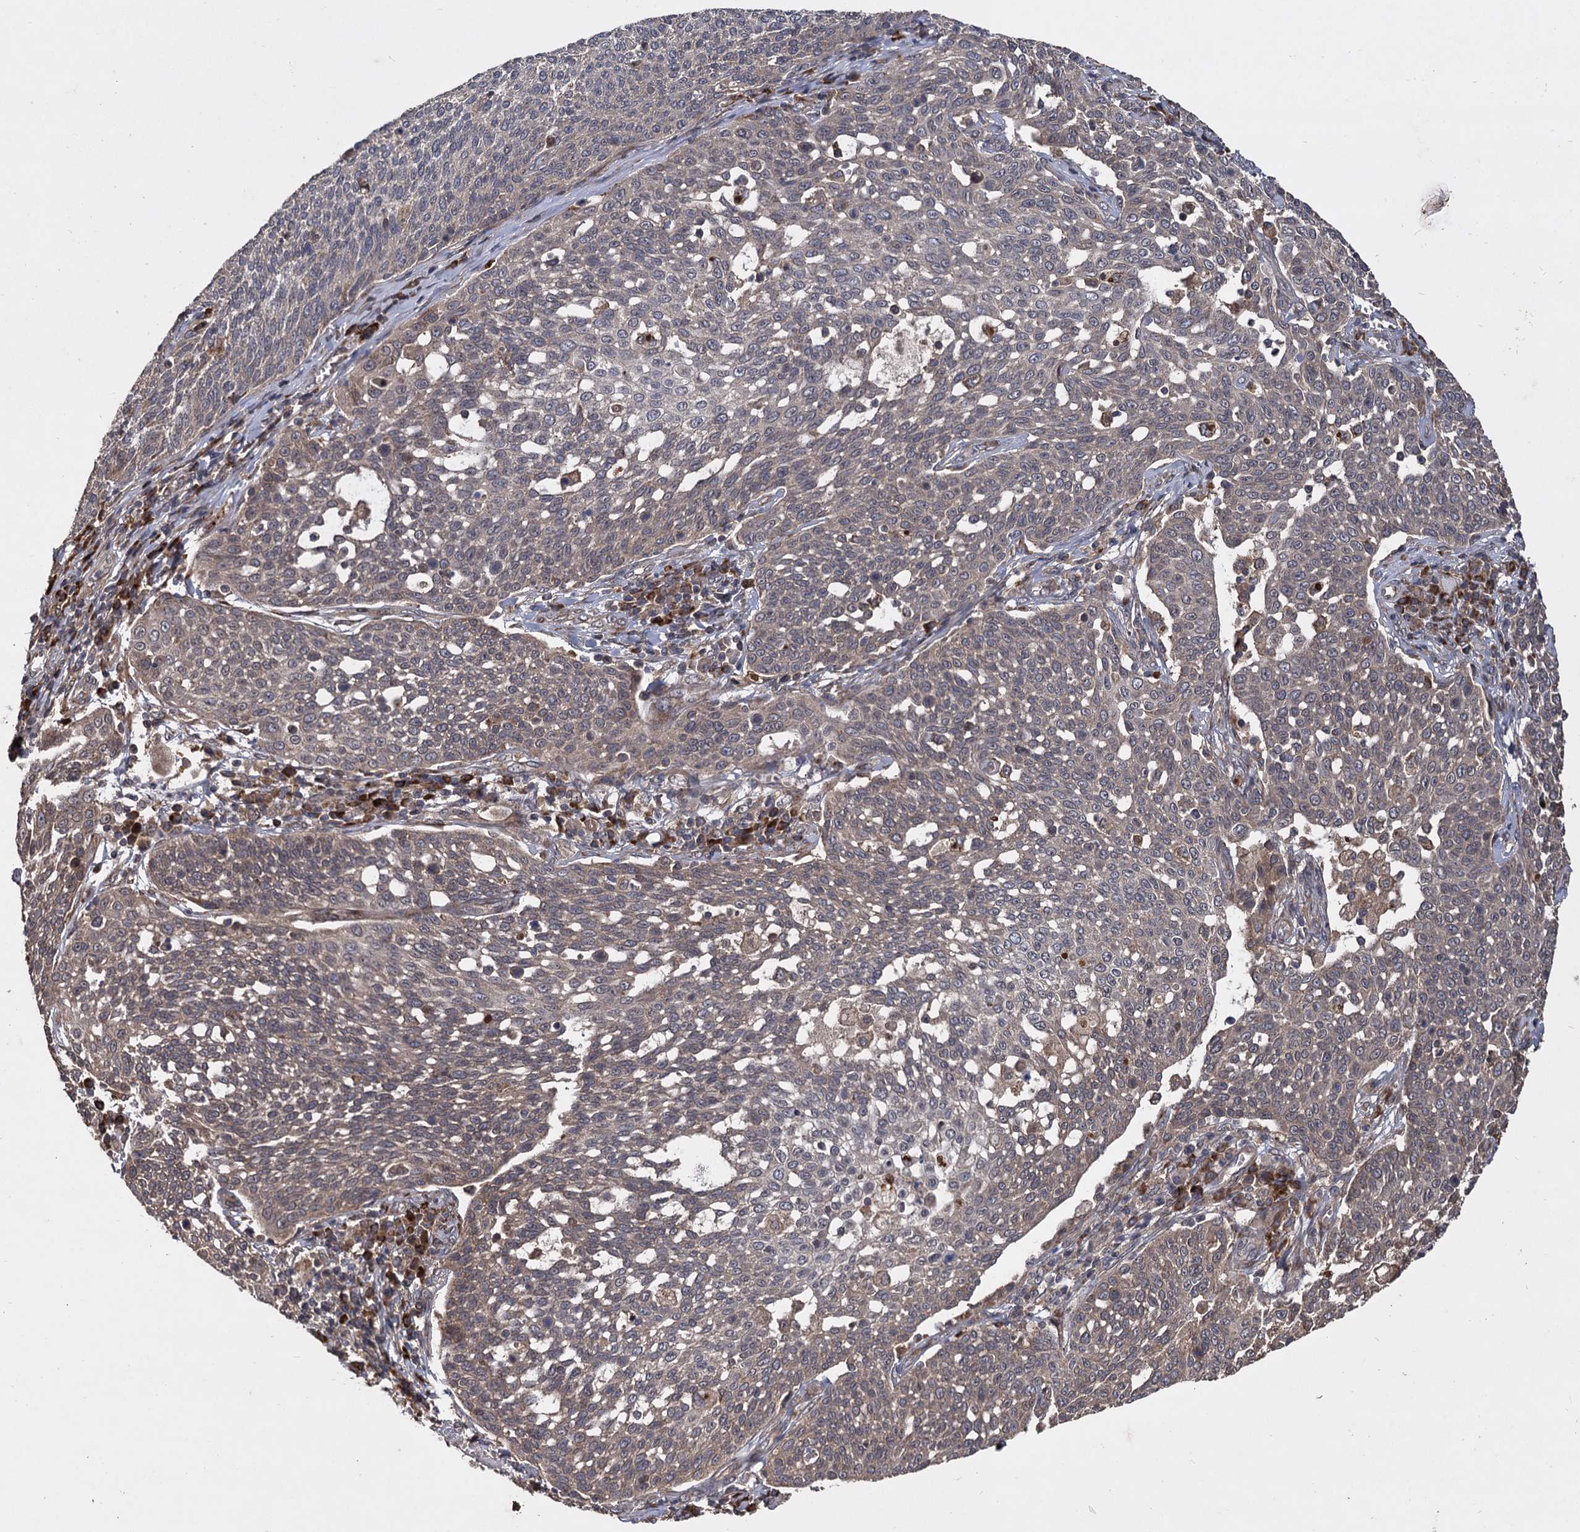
{"staining": {"intensity": "weak", "quantity": "25%-75%", "location": "cytoplasmic/membranous"}, "tissue": "cervical cancer", "cell_type": "Tumor cells", "image_type": "cancer", "snomed": [{"axis": "morphology", "description": "Squamous cell carcinoma, NOS"}, {"axis": "topography", "description": "Cervix"}], "caption": "Human squamous cell carcinoma (cervical) stained for a protein (brown) shows weak cytoplasmic/membranous positive staining in about 25%-75% of tumor cells.", "gene": "INPPL1", "patient": {"sex": "female", "age": 34}}